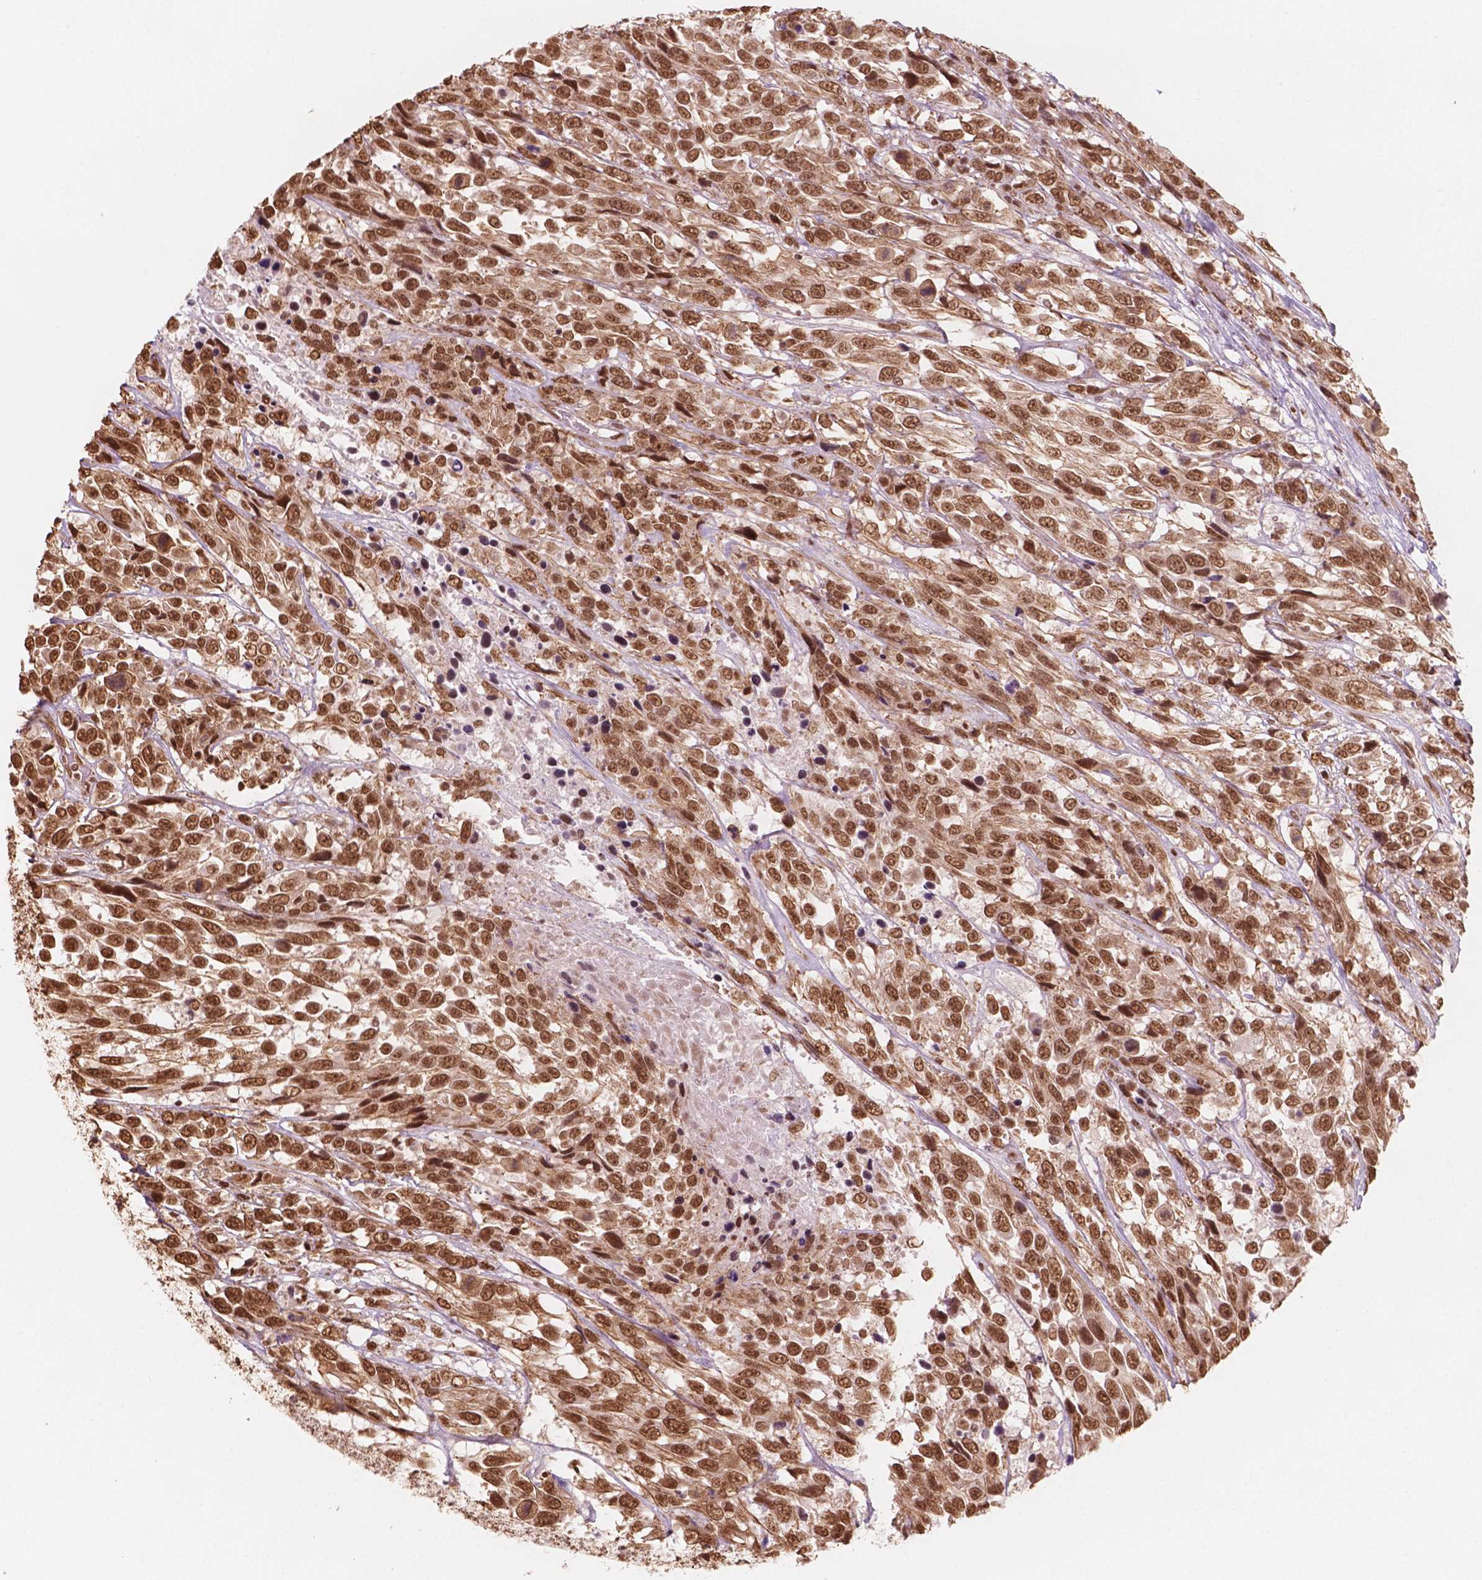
{"staining": {"intensity": "moderate", "quantity": ">75%", "location": "nuclear"}, "tissue": "urothelial cancer", "cell_type": "Tumor cells", "image_type": "cancer", "snomed": [{"axis": "morphology", "description": "Urothelial carcinoma, High grade"}, {"axis": "topography", "description": "Urinary bladder"}], "caption": "Urothelial carcinoma (high-grade) was stained to show a protein in brown. There is medium levels of moderate nuclear expression in about >75% of tumor cells.", "gene": "GTF3C5", "patient": {"sex": "female", "age": 70}}